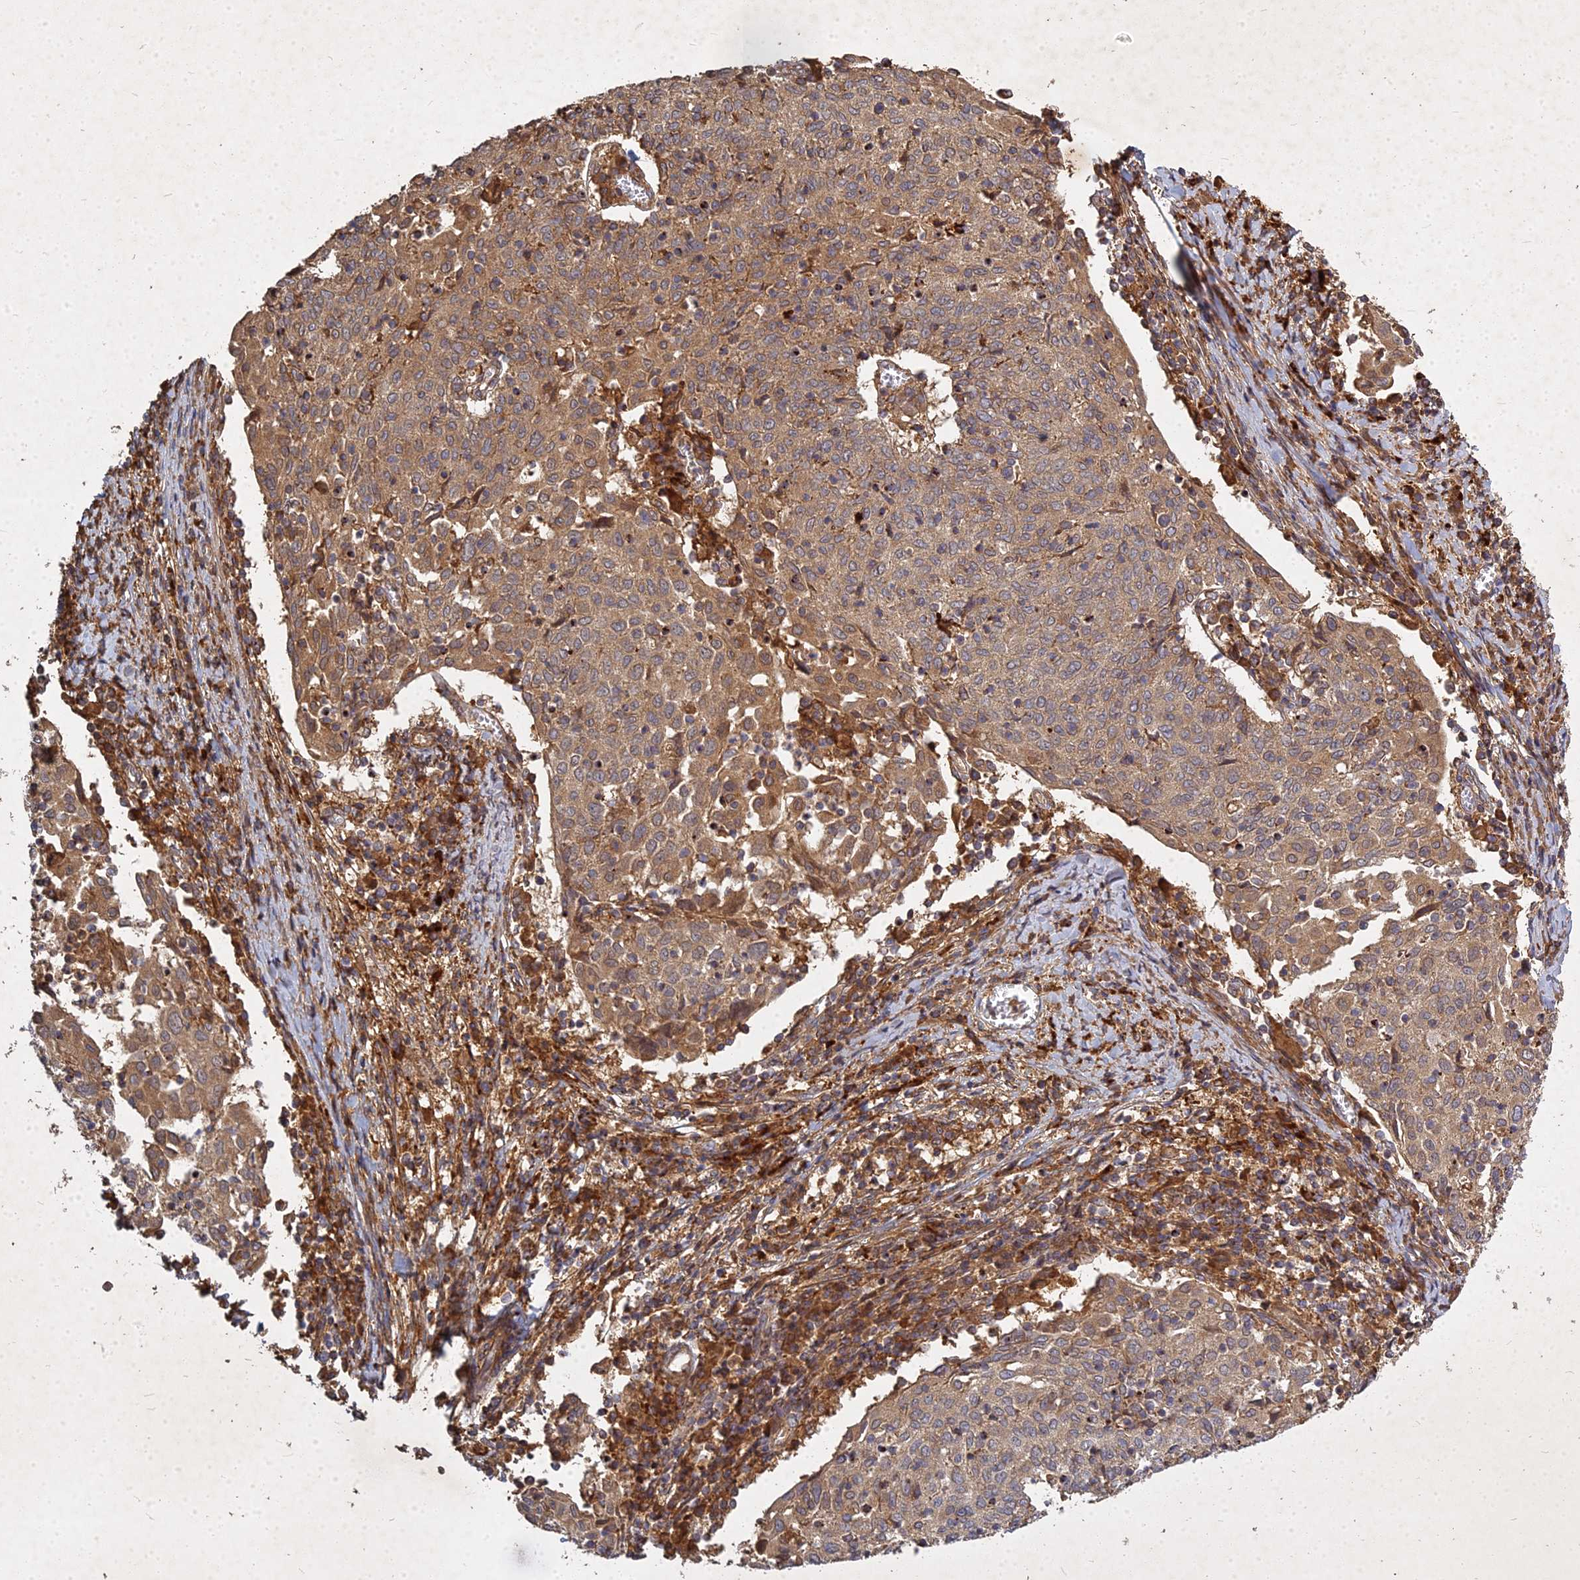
{"staining": {"intensity": "moderate", "quantity": ">75%", "location": "cytoplasmic/membranous"}, "tissue": "cervical cancer", "cell_type": "Tumor cells", "image_type": "cancer", "snomed": [{"axis": "morphology", "description": "Squamous cell carcinoma, NOS"}, {"axis": "topography", "description": "Cervix"}], "caption": "Cervical cancer (squamous cell carcinoma) stained for a protein (brown) shows moderate cytoplasmic/membranous positive expression in about >75% of tumor cells.", "gene": "UBE2W", "patient": {"sex": "female", "age": 52}}